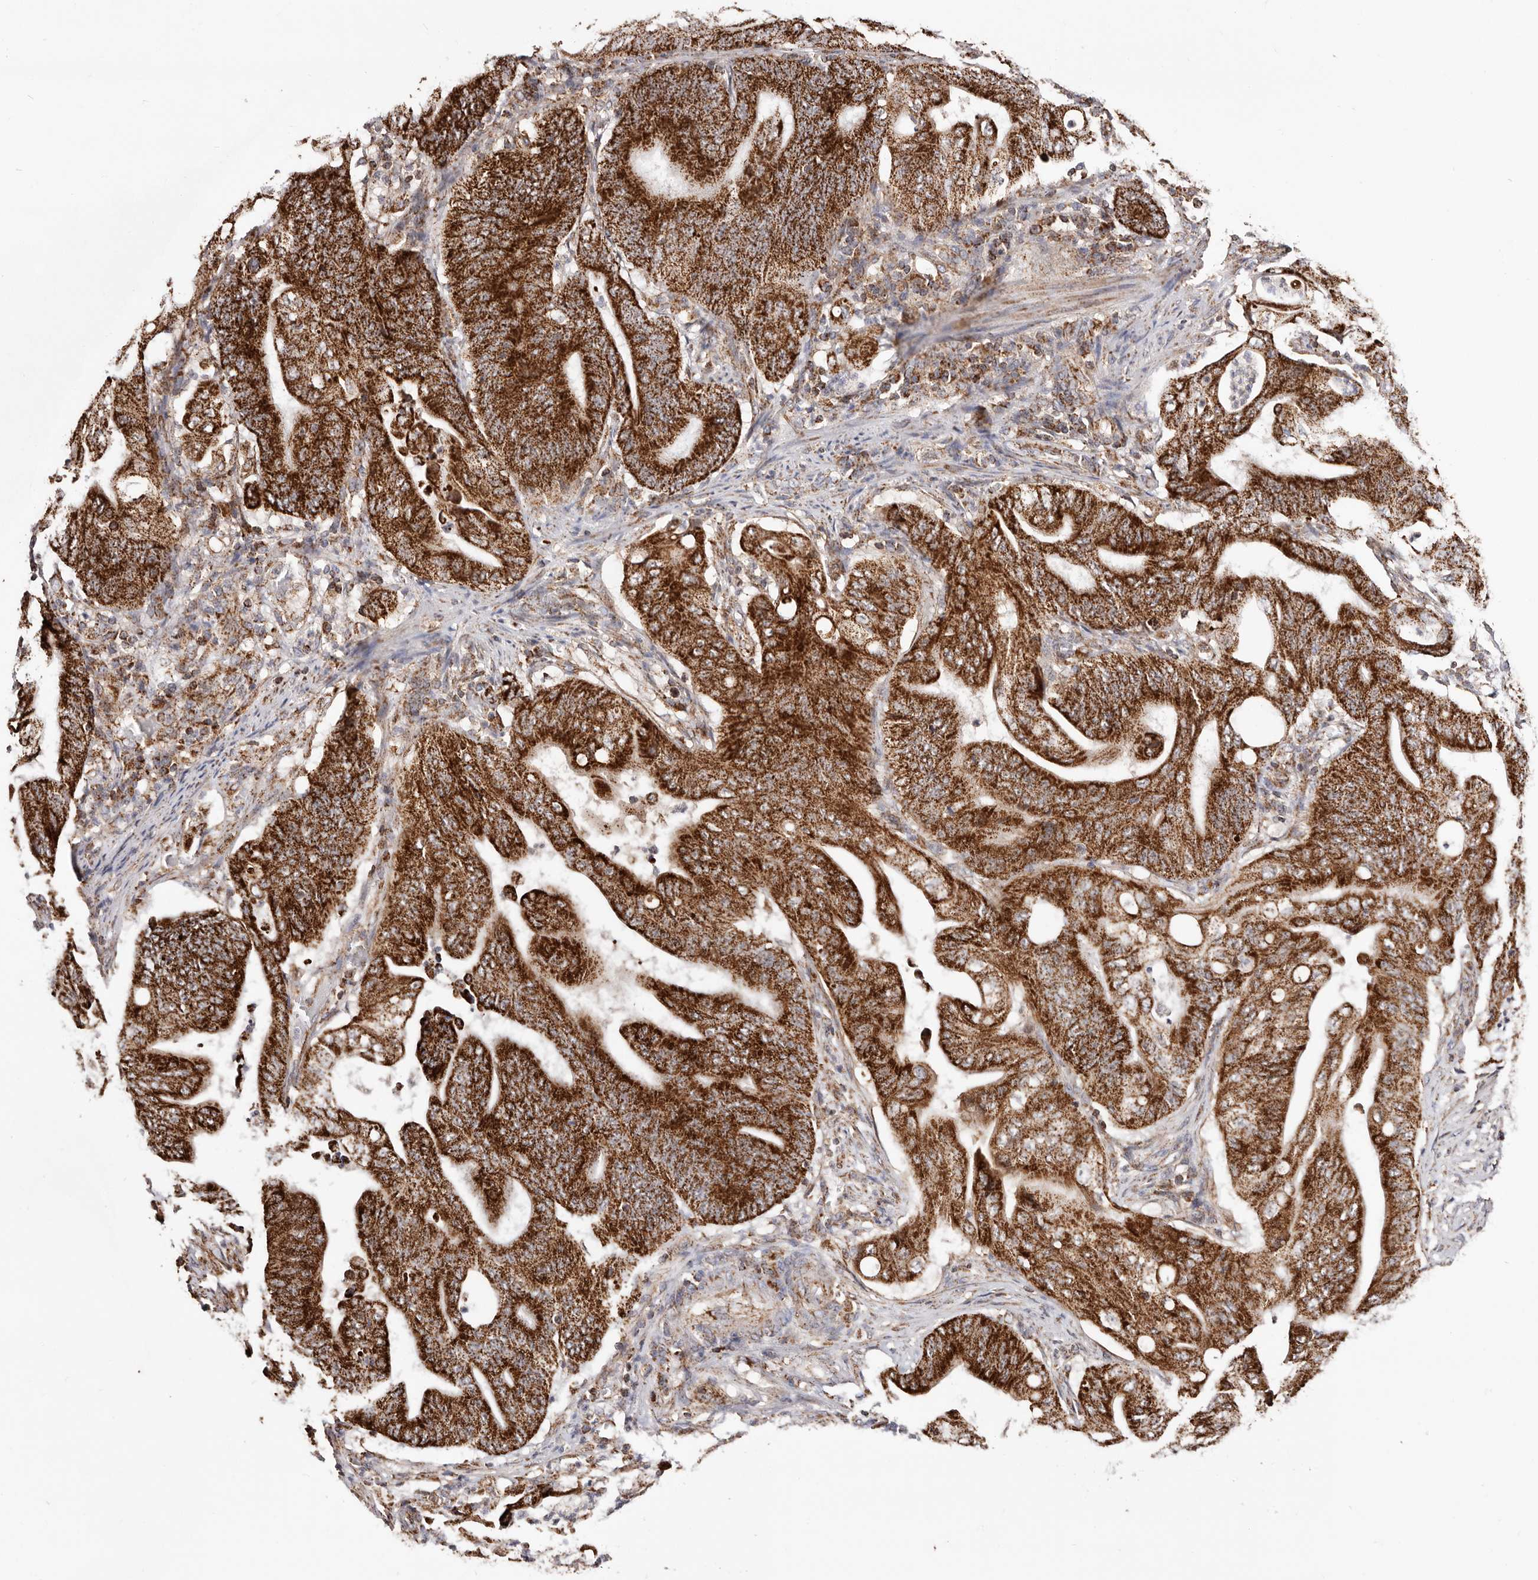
{"staining": {"intensity": "strong", "quantity": ">75%", "location": "cytoplasmic/membranous"}, "tissue": "stomach cancer", "cell_type": "Tumor cells", "image_type": "cancer", "snomed": [{"axis": "morphology", "description": "Adenocarcinoma, NOS"}, {"axis": "topography", "description": "Stomach"}], "caption": "High-power microscopy captured an immunohistochemistry (IHC) image of stomach cancer (adenocarcinoma), revealing strong cytoplasmic/membranous staining in approximately >75% of tumor cells. (DAB (3,3'-diaminobenzidine) = brown stain, brightfield microscopy at high magnification).", "gene": "PRKACB", "patient": {"sex": "female", "age": 73}}